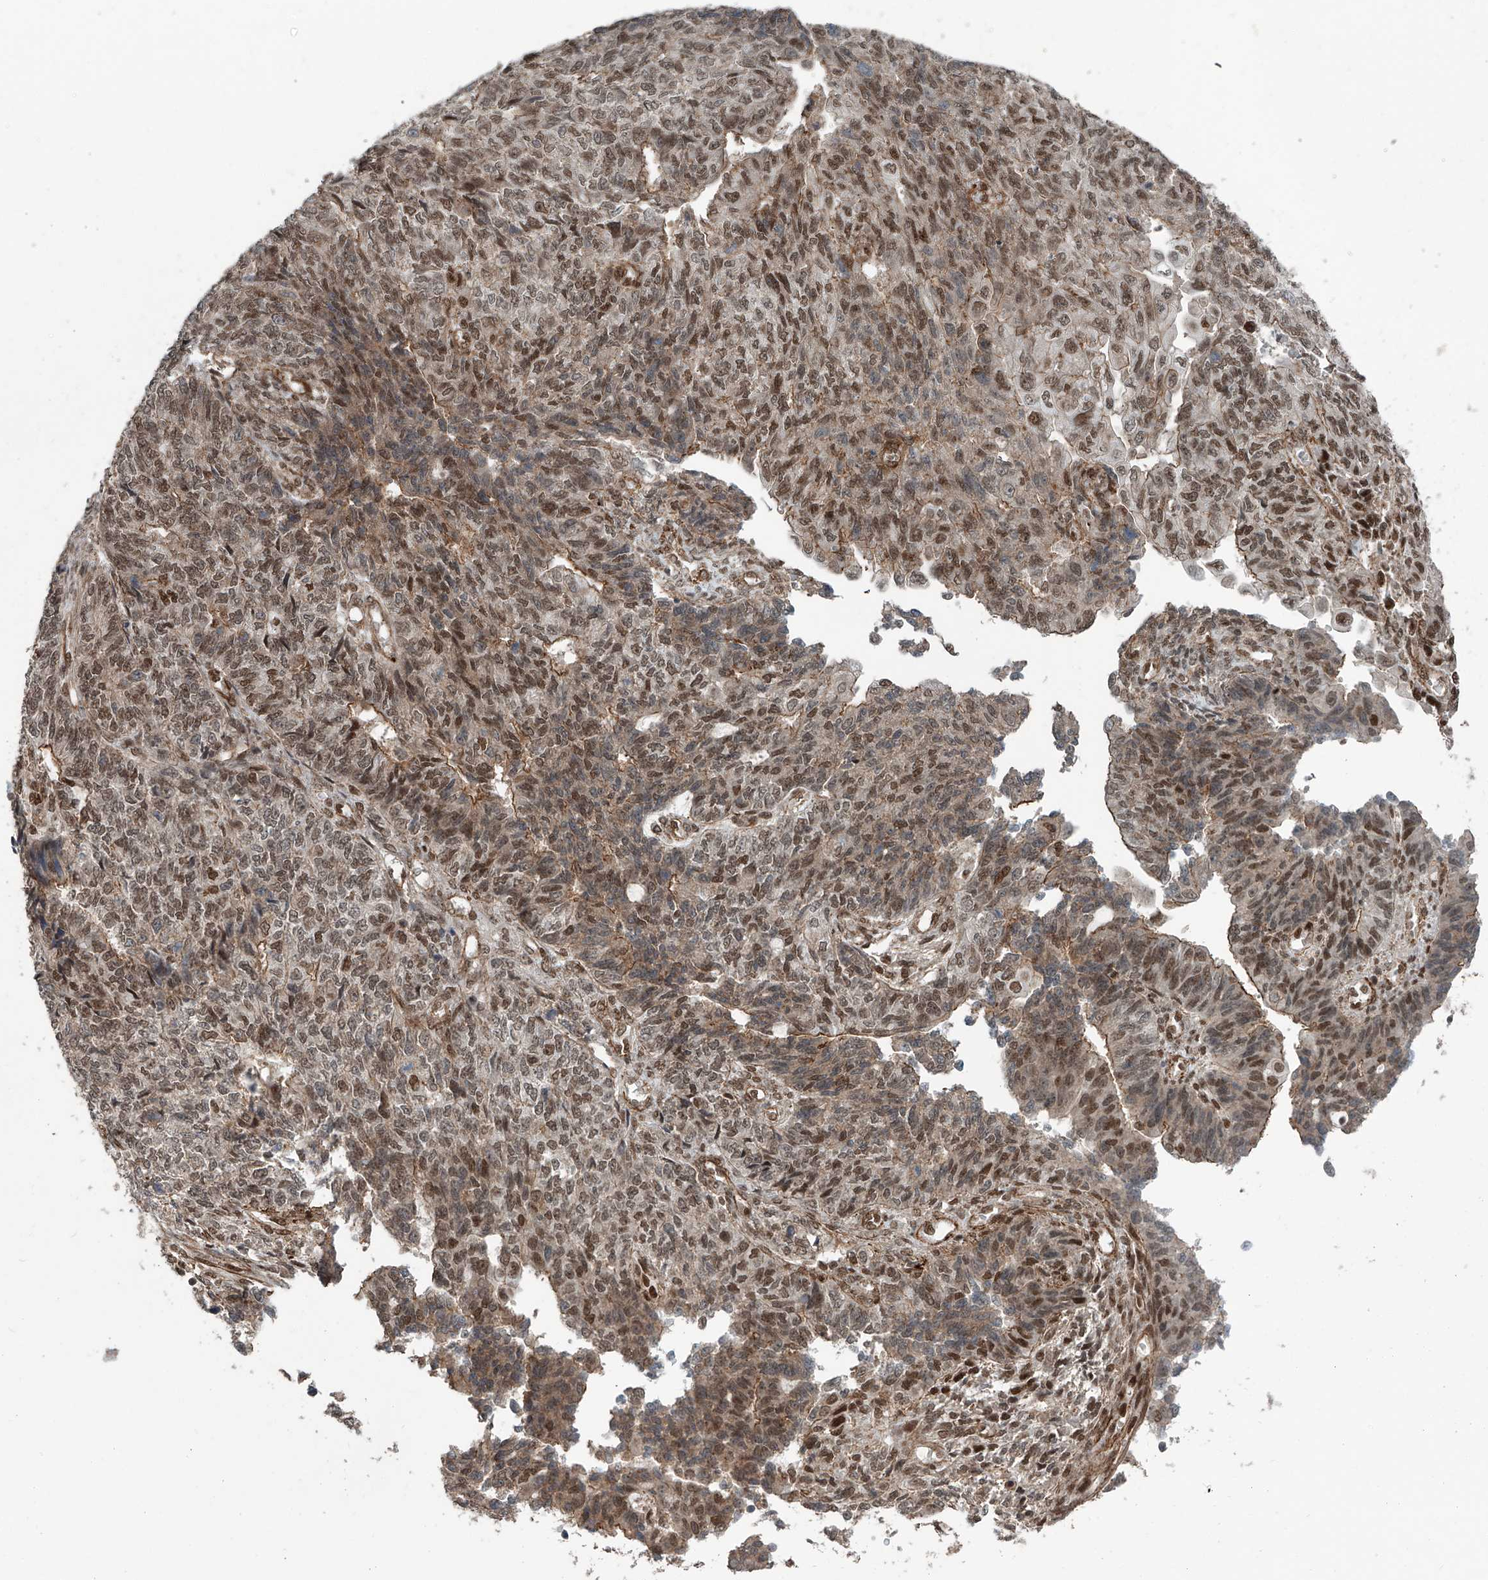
{"staining": {"intensity": "moderate", "quantity": ">75%", "location": "cytoplasmic/membranous,nuclear"}, "tissue": "endometrial cancer", "cell_type": "Tumor cells", "image_type": "cancer", "snomed": [{"axis": "morphology", "description": "Adenocarcinoma, NOS"}, {"axis": "topography", "description": "Endometrium"}], "caption": "Immunohistochemistry (IHC) staining of endometrial cancer (adenocarcinoma), which reveals medium levels of moderate cytoplasmic/membranous and nuclear expression in about >75% of tumor cells indicating moderate cytoplasmic/membranous and nuclear protein expression. The staining was performed using DAB (3,3'-diaminobenzidine) (brown) for protein detection and nuclei were counterstained in hematoxylin (blue).", "gene": "SDE2", "patient": {"sex": "female", "age": 32}}